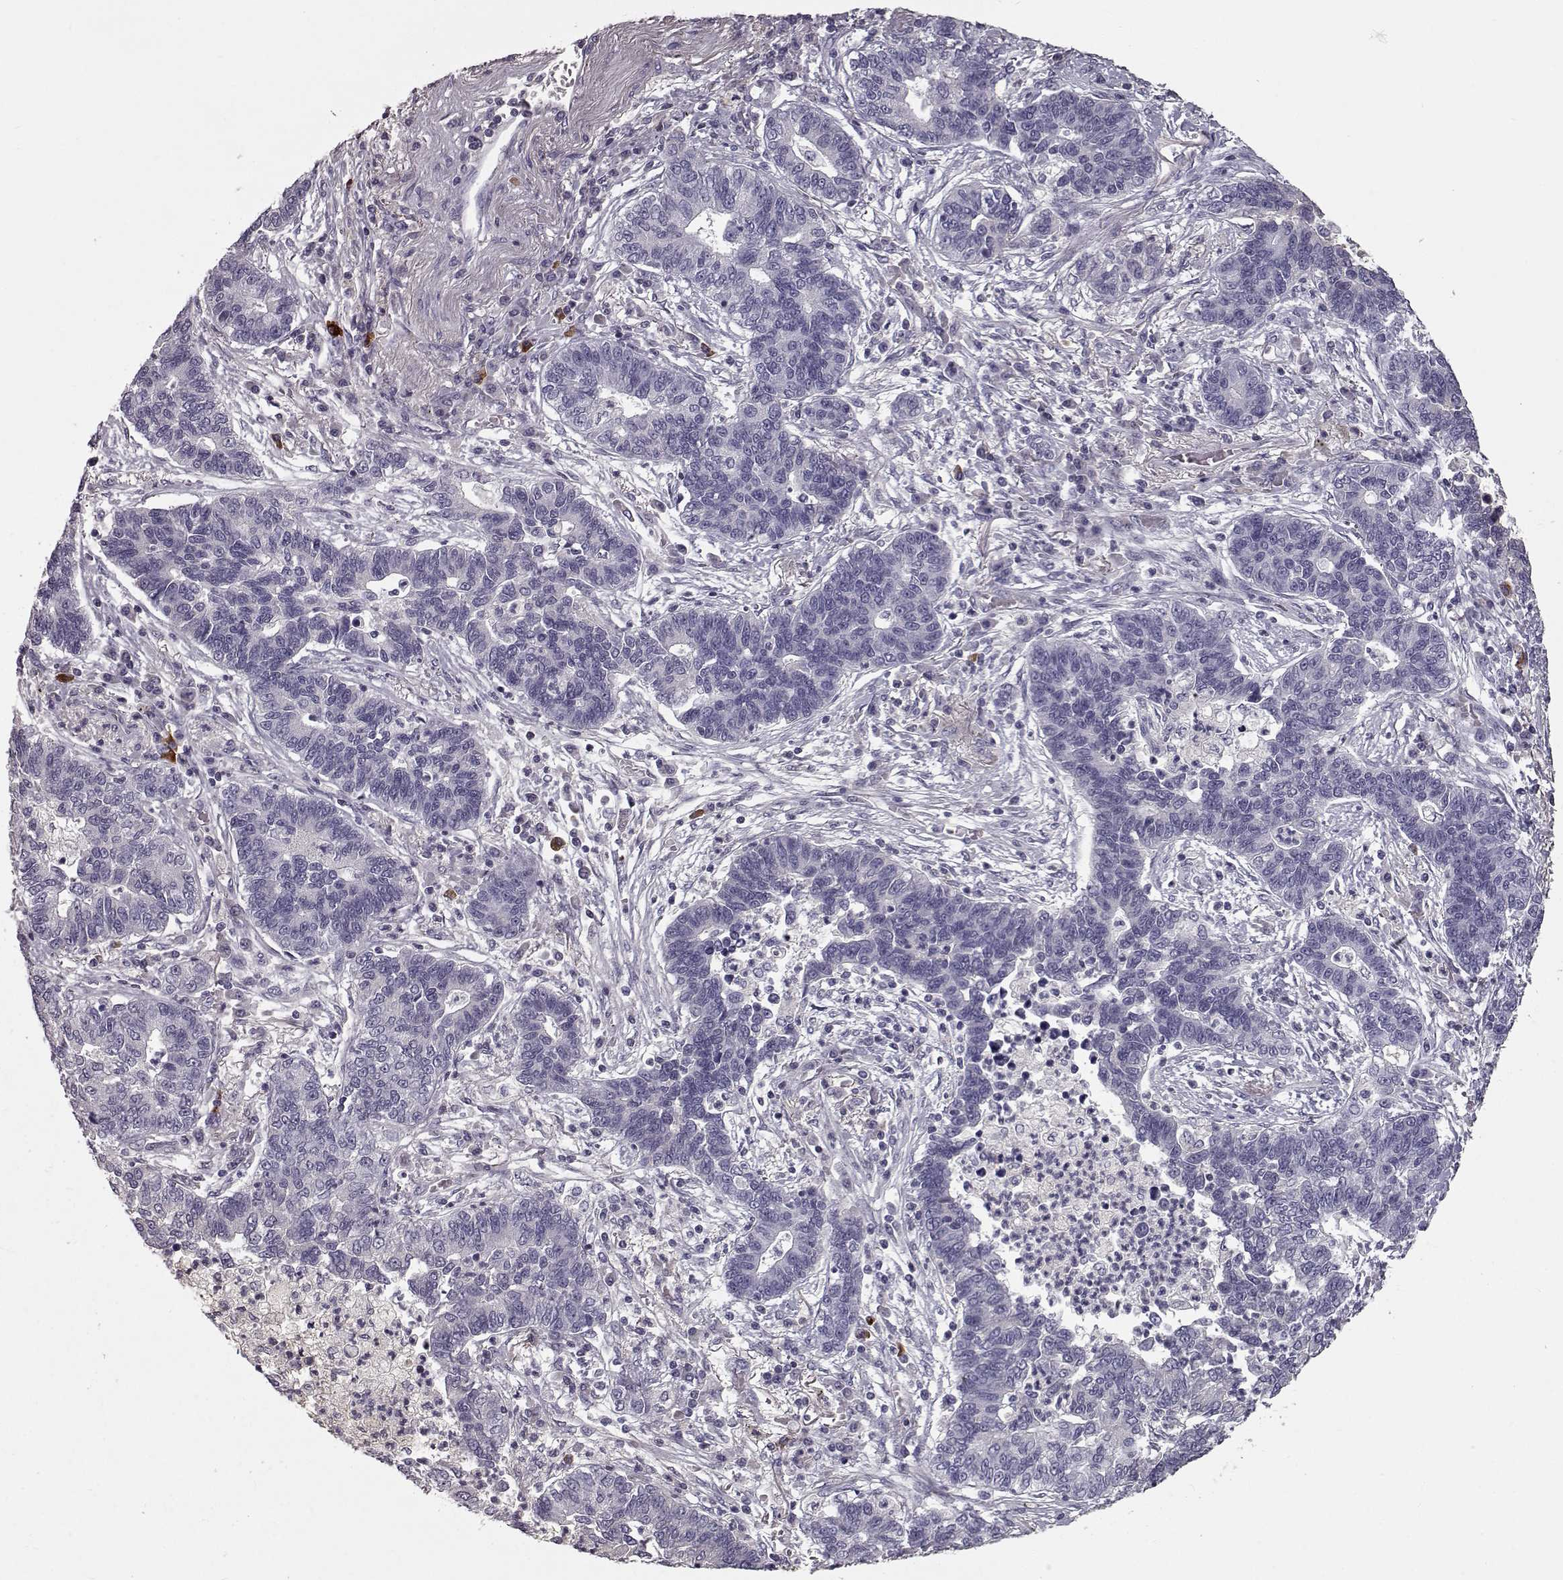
{"staining": {"intensity": "negative", "quantity": "none", "location": "none"}, "tissue": "lung cancer", "cell_type": "Tumor cells", "image_type": "cancer", "snomed": [{"axis": "morphology", "description": "Adenocarcinoma, NOS"}, {"axis": "topography", "description": "Lung"}], "caption": "DAB (3,3'-diaminobenzidine) immunohistochemical staining of adenocarcinoma (lung) shows no significant staining in tumor cells.", "gene": "CCL19", "patient": {"sex": "female", "age": 57}}